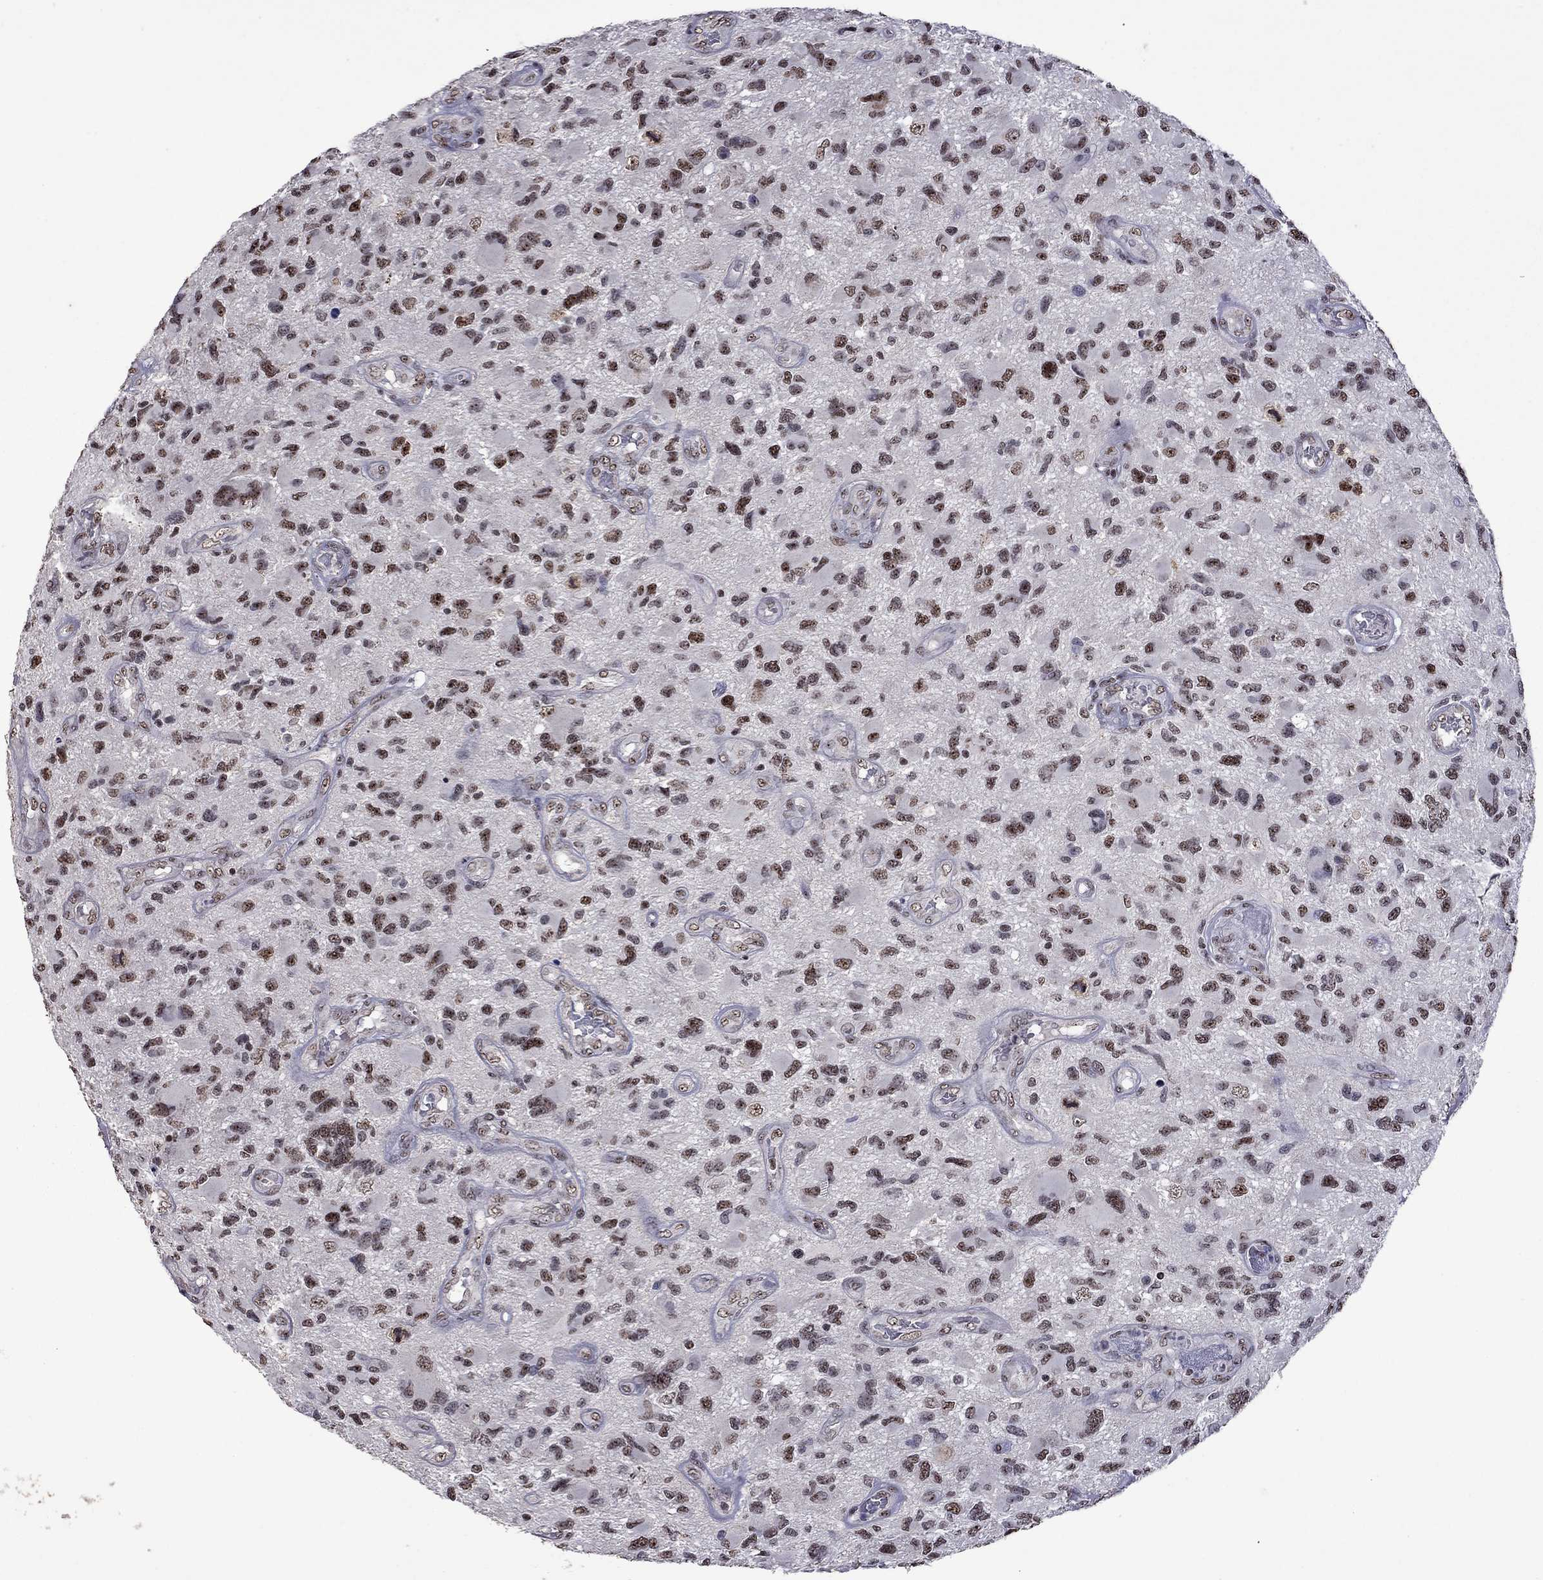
{"staining": {"intensity": "strong", "quantity": "25%-75%", "location": "nuclear"}, "tissue": "glioma", "cell_type": "Tumor cells", "image_type": "cancer", "snomed": [{"axis": "morphology", "description": "Glioma, malignant, NOS"}, {"axis": "morphology", "description": "Glioma, malignant, High grade"}, {"axis": "topography", "description": "Brain"}], "caption": "DAB immunohistochemical staining of glioma reveals strong nuclear protein expression in about 25%-75% of tumor cells. The staining was performed using DAB (3,3'-diaminobenzidine), with brown indicating positive protein expression. Nuclei are stained blue with hematoxylin.", "gene": "SPOUT1", "patient": {"sex": "female", "age": 71}}